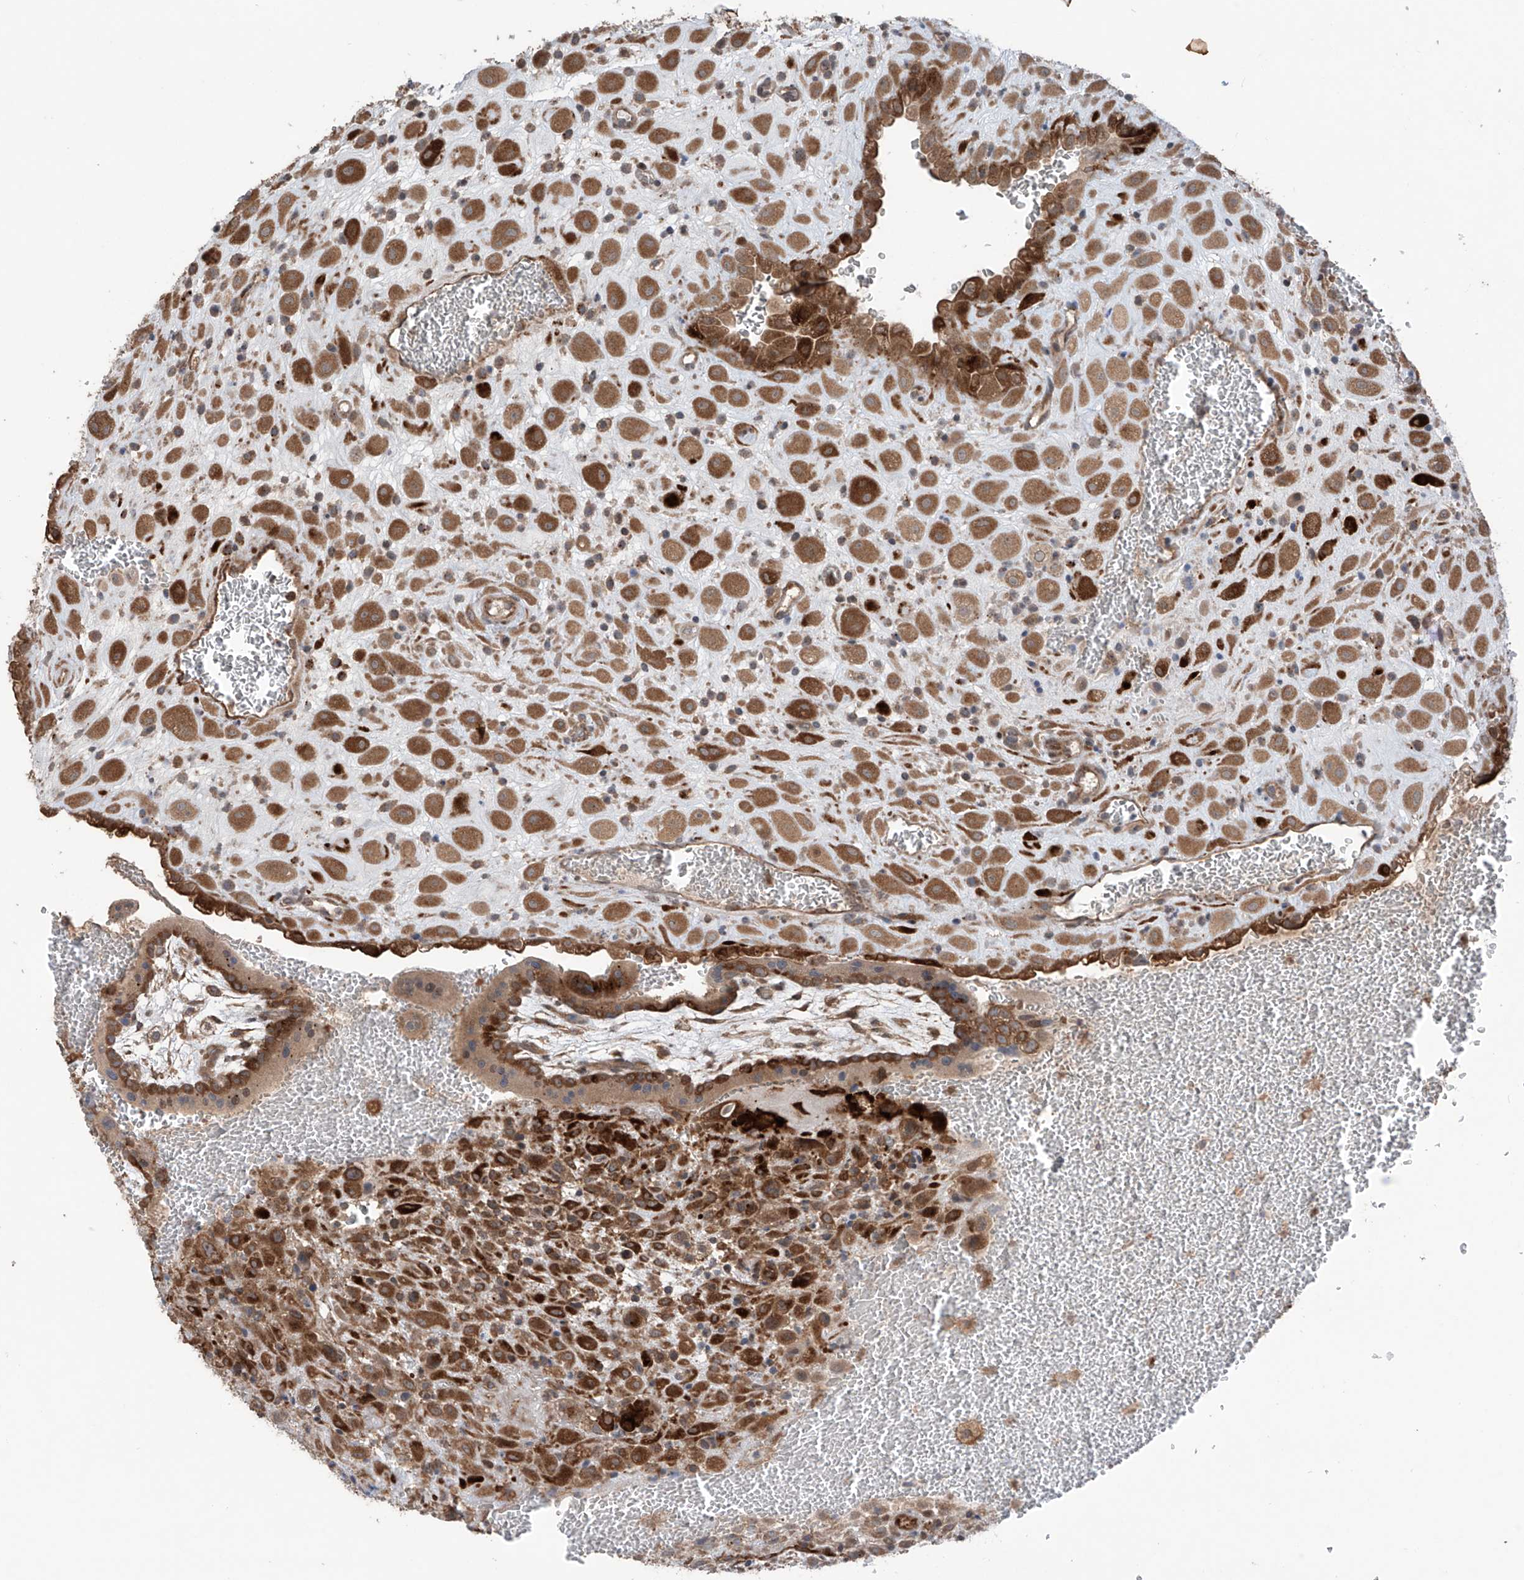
{"staining": {"intensity": "moderate", "quantity": ">75%", "location": "cytoplasmic/membranous"}, "tissue": "placenta", "cell_type": "Decidual cells", "image_type": "normal", "snomed": [{"axis": "morphology", "description": "Normal tissue, NOS"}, {"axis": "topography", "description": "Placenta"}], "caption": "This histopathology image demonstrates unremarkable placenta stained with immunohistochemistry to label a protein in brown. The cytoplasmic/membranous of decidual cells show moderate positivity for the protein. Nuclei are counter-stained blue.", "gene": "SAMD3", "patient": {"sex": "female", "age": 35}}